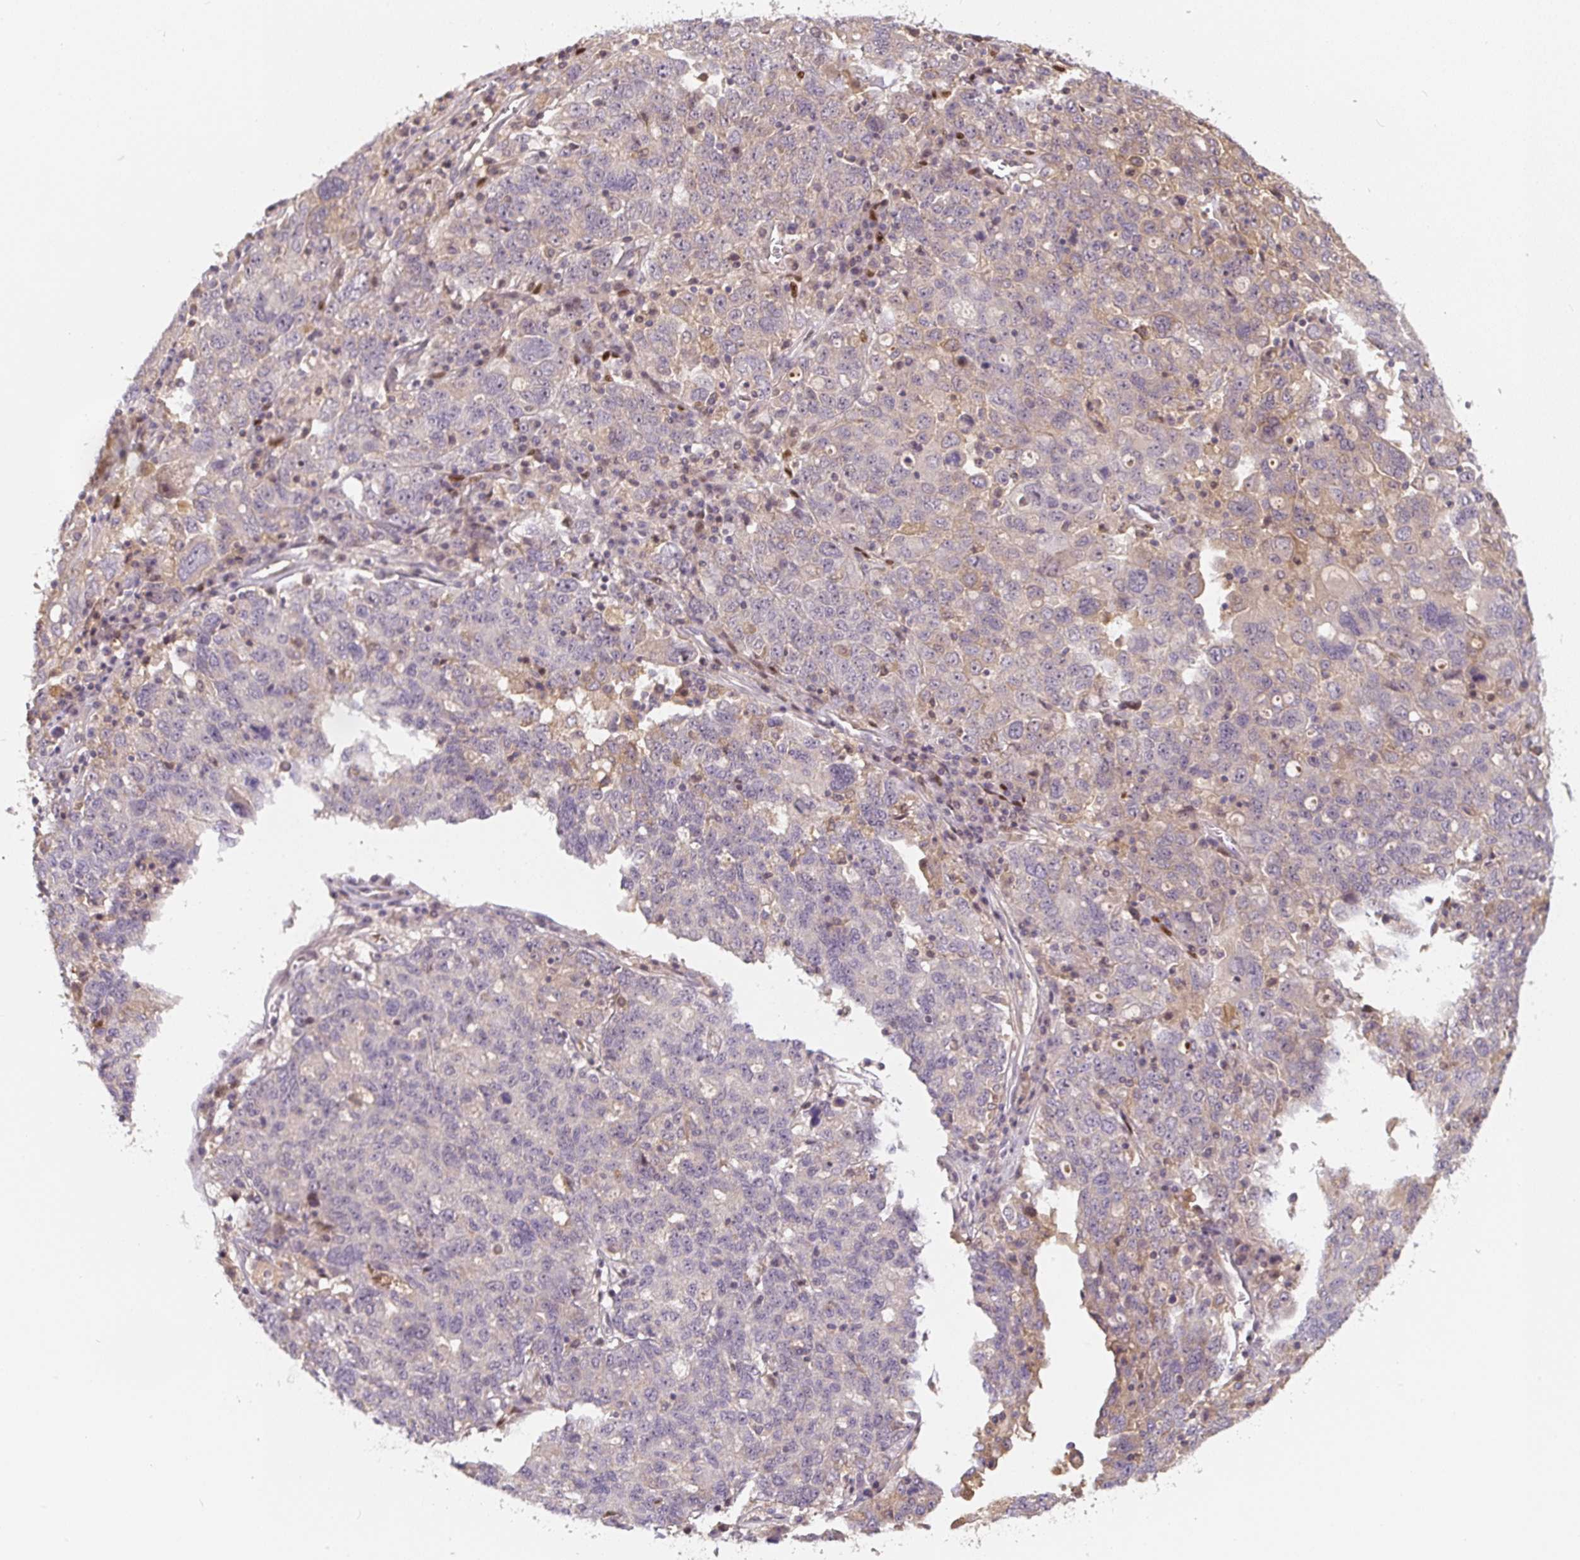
{"staining": {"intensity": "negative", "quantity": "none", "location": "none"}, "tissue": "ovarian cancer", "cell_type": "Tumor cells", "image_type": "cancer", "snomed": [{"axis": "morphology", "description": "Carcinoma, endometroid"}, {"axis": "topography", "description": "Ovary"}], "caption": "DAB immunohistochemical staining of human endometroid carcinoma (ovarian) exhibits no significant staining in tumor cells.", "gene": "PWWP3B", "patient": {"sex": "female", "age": 62}}